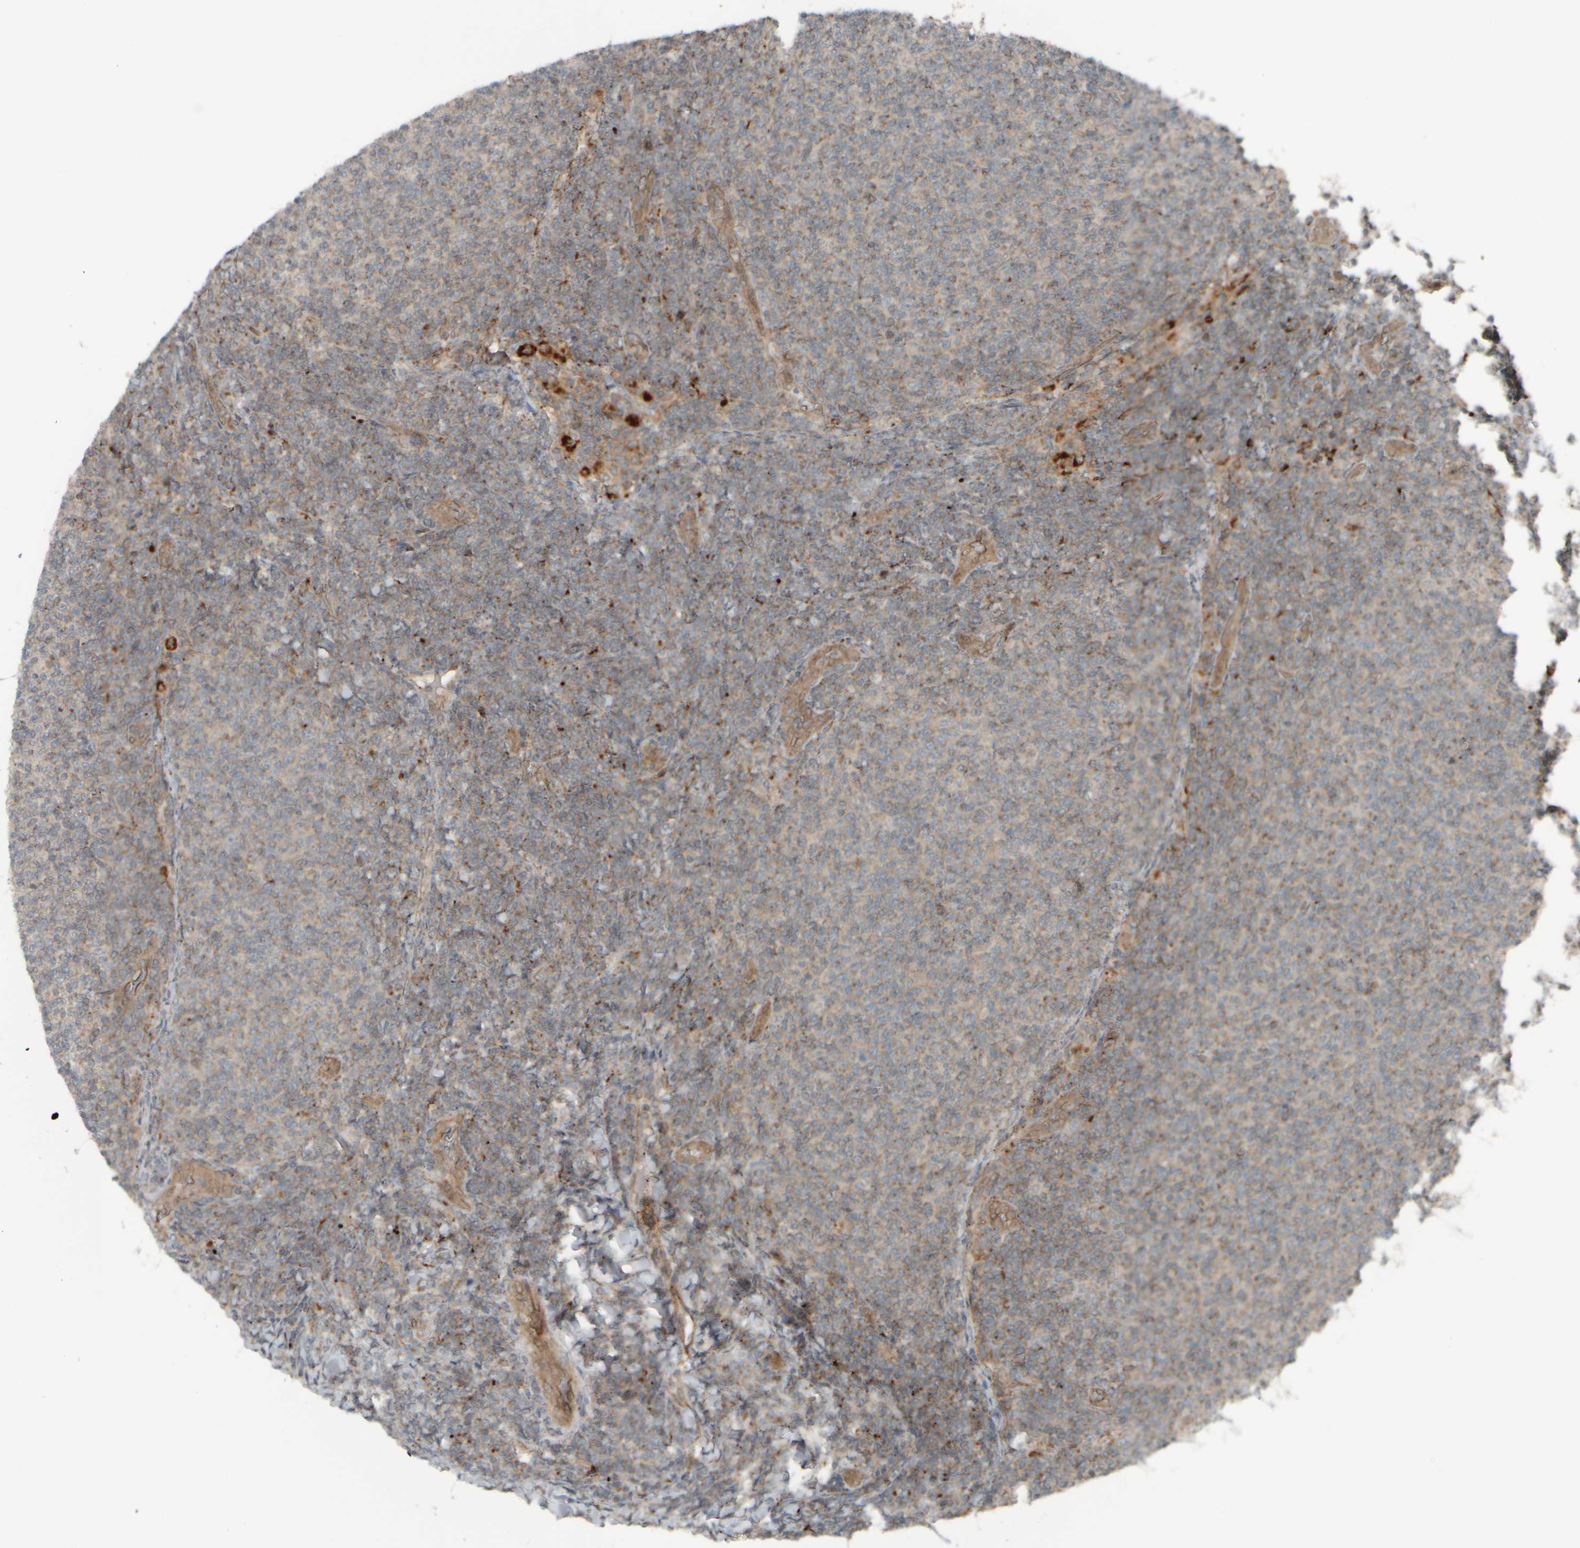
{"staining": {"intensity": "weak", "quantity": ">75%", "location": "cytoplasmic/membranous"}, "tissue": "lymphoma", "cell_type": "Tumor cells", "image_type": "cancer", "snomed": [{"axis": "morphology", "description": "Malignant lymphoma, non-Hodgkin's type, Low grade"}, {"axis": "topography", "description": "Lymph node"}], "caption": "Human low-grade malignant lymphoma, non-Hodgkin's type stained with a protein marker displays weak staining in tumor cells.", "gene": "GIGYF1", "patient": {"sex": "male", "age": 66}}